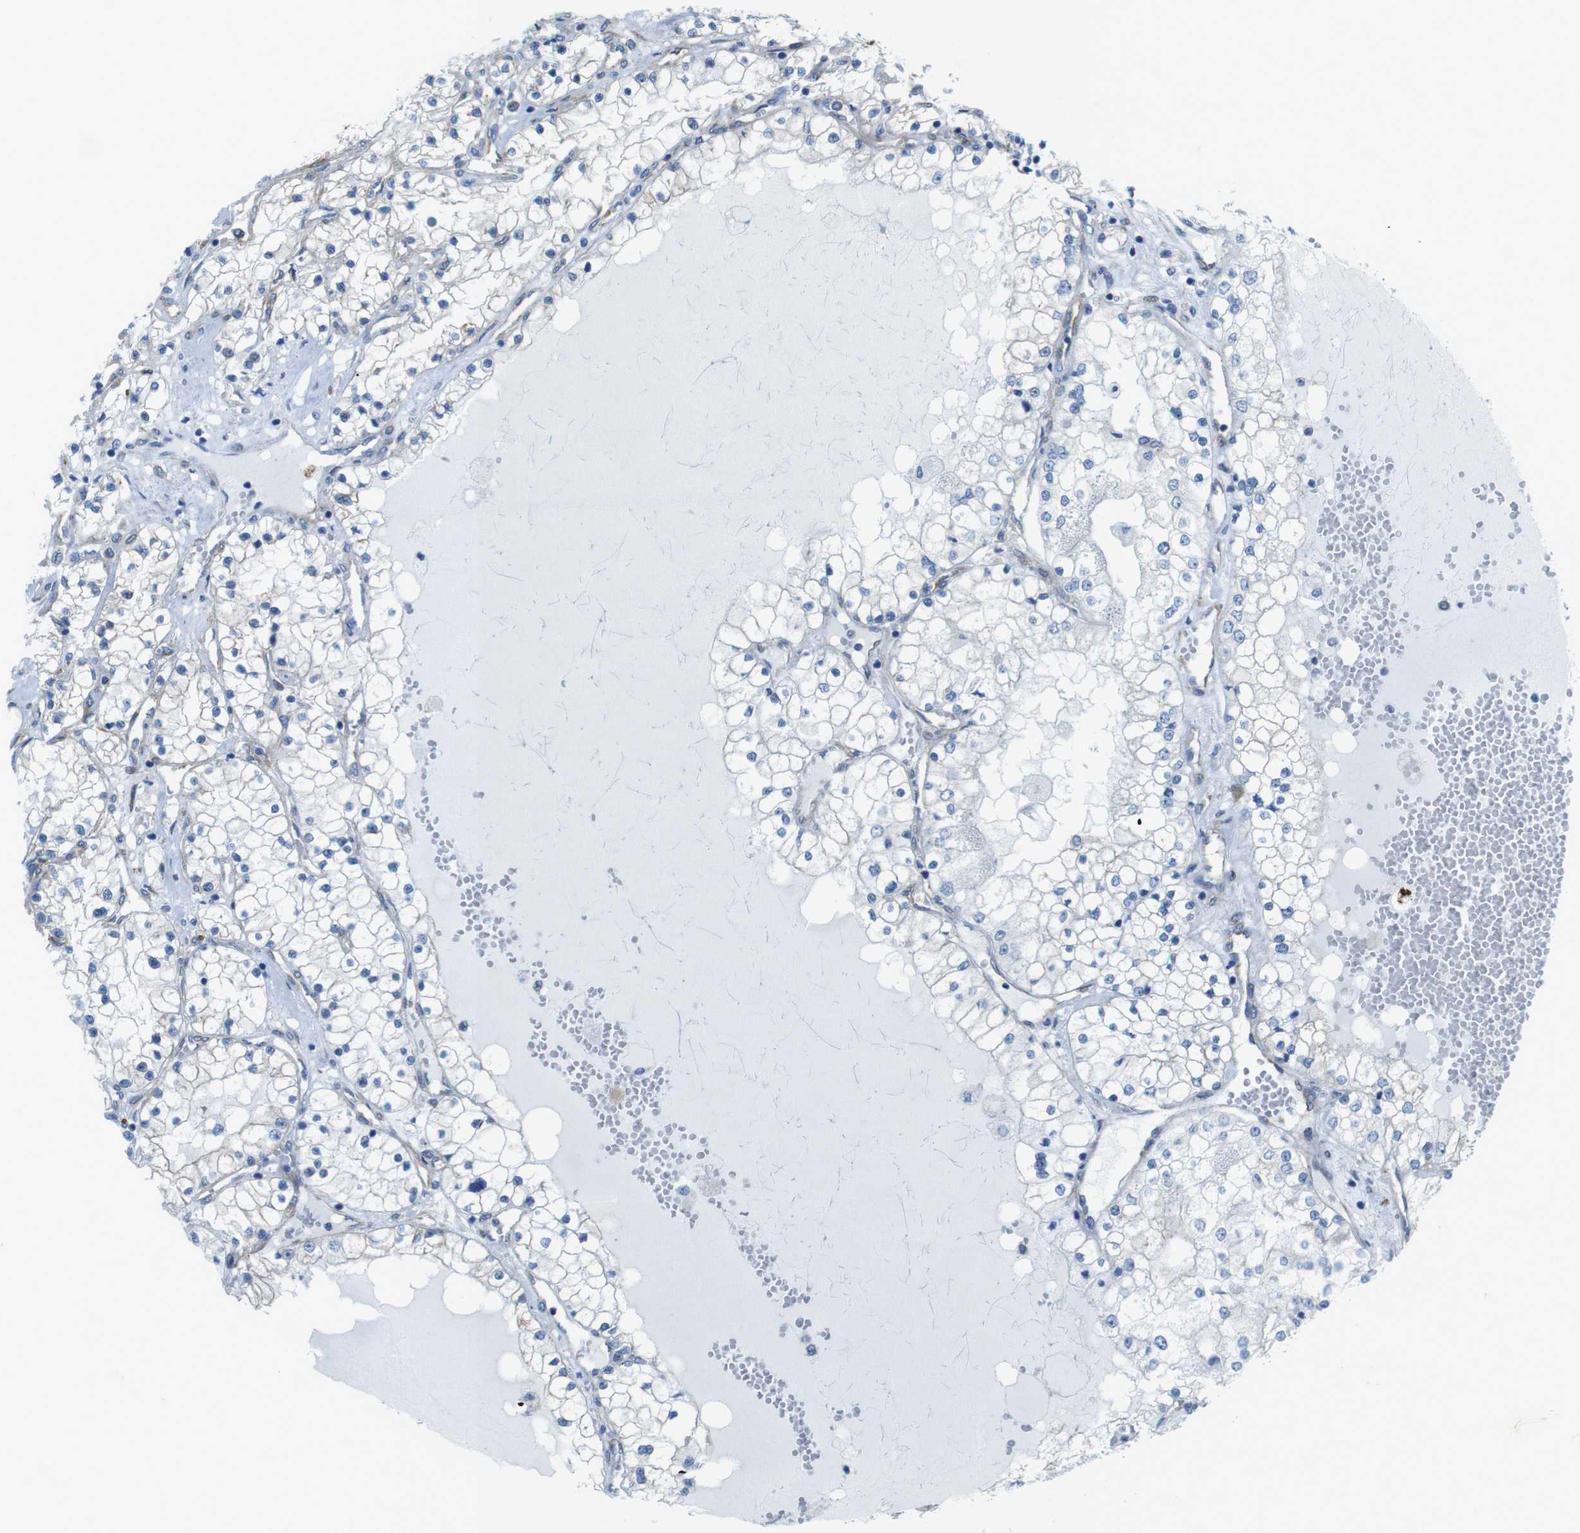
{"staining": {"intensity": "negative", "quantity": "none", "location": "none"}, "tissue": "renal cancer", "cell_type": "Tumor cells", "image_type": "cancer", "snomed": [{"axis": "morphology", "description": "Adenocarcinoma, NOS"}, {"axis": "topography", "description": "Kidney"}], "caption": "High magnification brightfield microscopy of renal cancer (adenocarcinoma) stained with DAB (3,3'-diaminobenzidine) (brown) and counterstained with hematoxylin (blue): tumor cells show no significant staining.", "gene": "DIAPH2", "patient": {"sex": "male", "age": 68}}